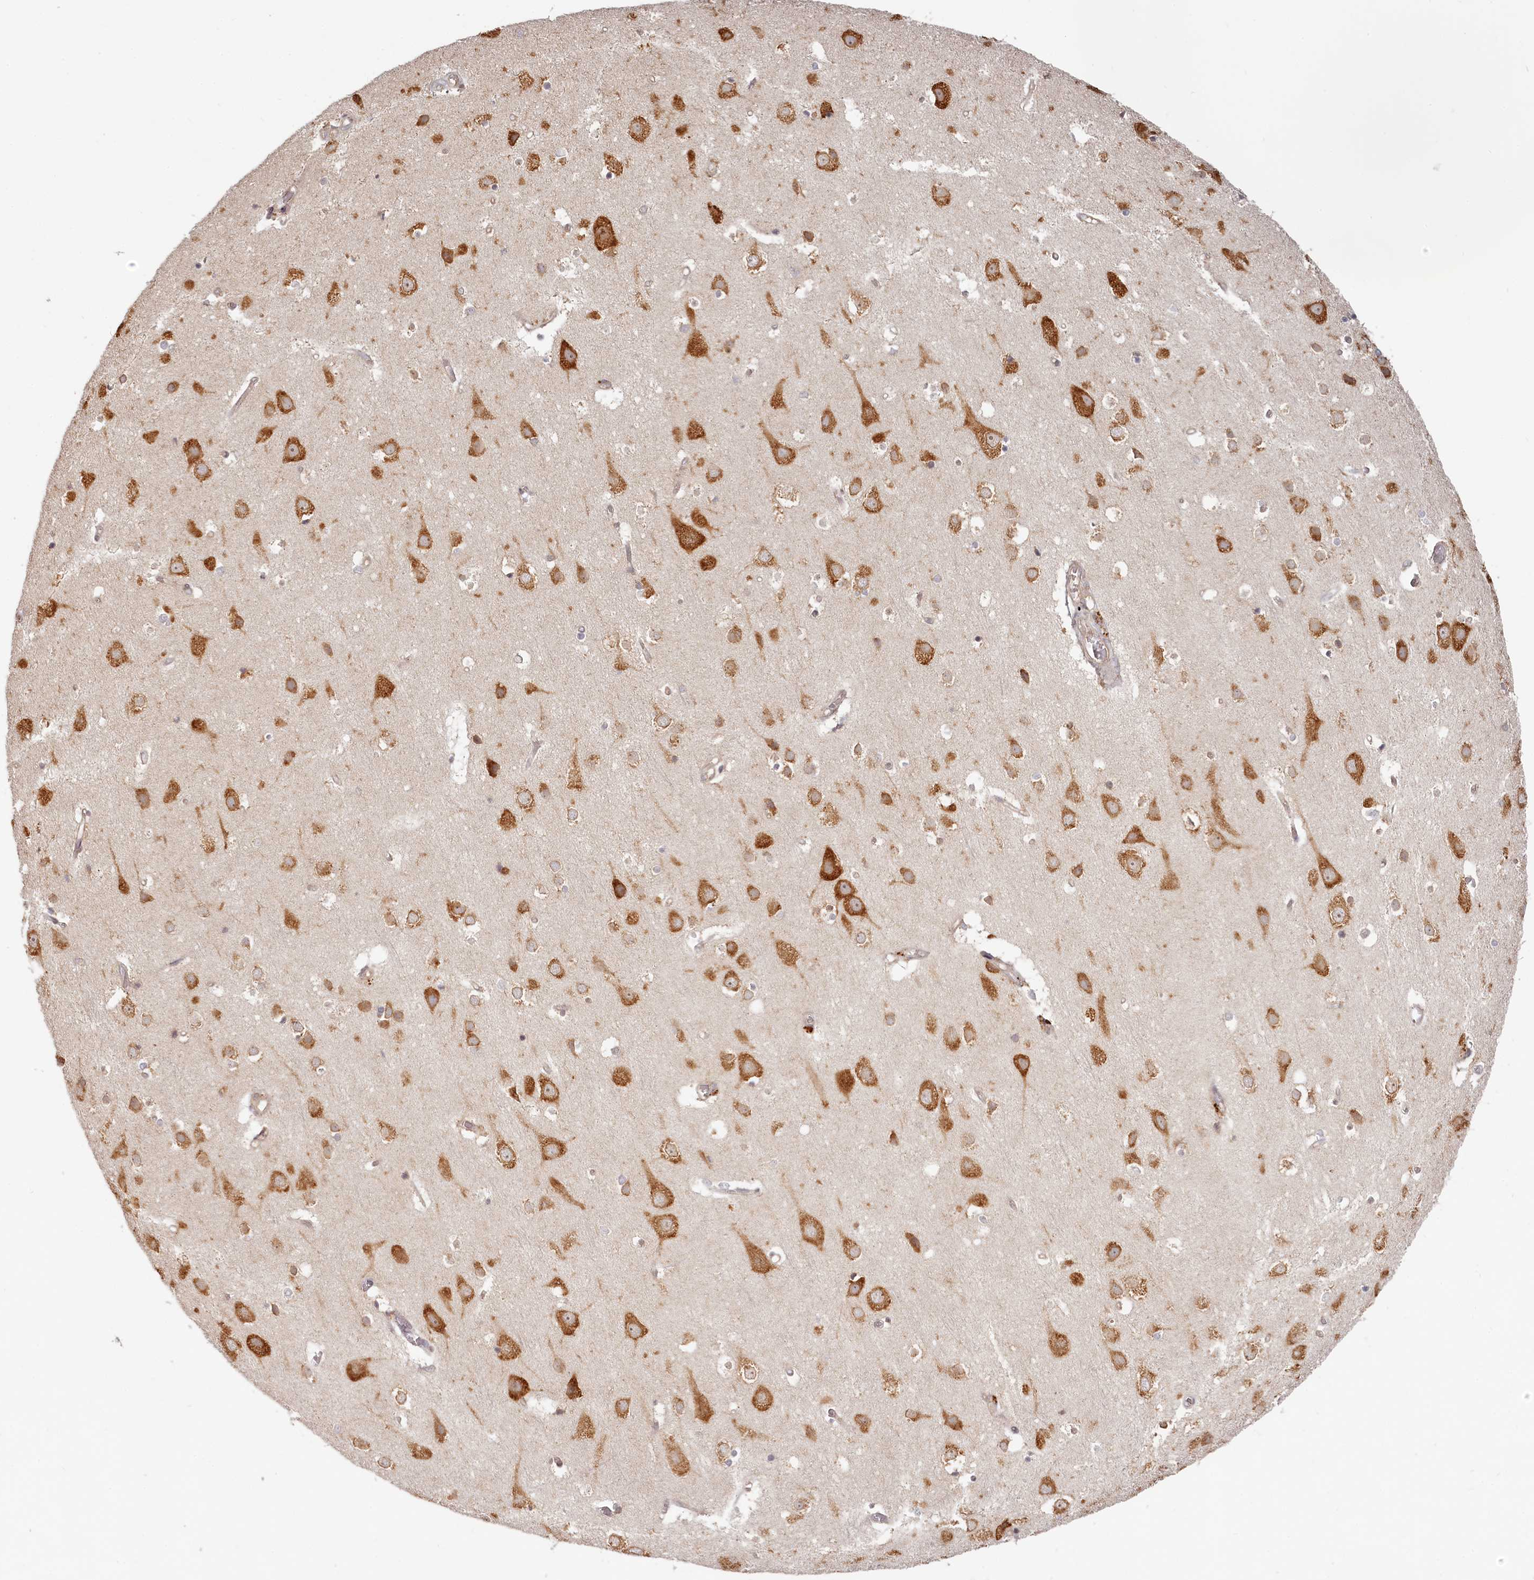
{"staining": {"intensity": "weak", "quantity": "25%-75%", "location": "cytoplasmic/membranous"}, "tissue": "cerebral cortex", "cell_type": "Endothelial cells", "image_type": "normal", "snomed": [{"axis": "morphology", "description": "Normal tissue, NOS"}, {"axis": "topography", "description": "Cerebral cortex"}], "caption": "Weak cytoplasmic/membranous positivity for a protein is seen in approximately 25%-75% of endothelial cells of unremarkable cerebral cortex using immunohistochemistry.", "gene": "TMIE", "patient": {"sex": "male", "age": 54}}